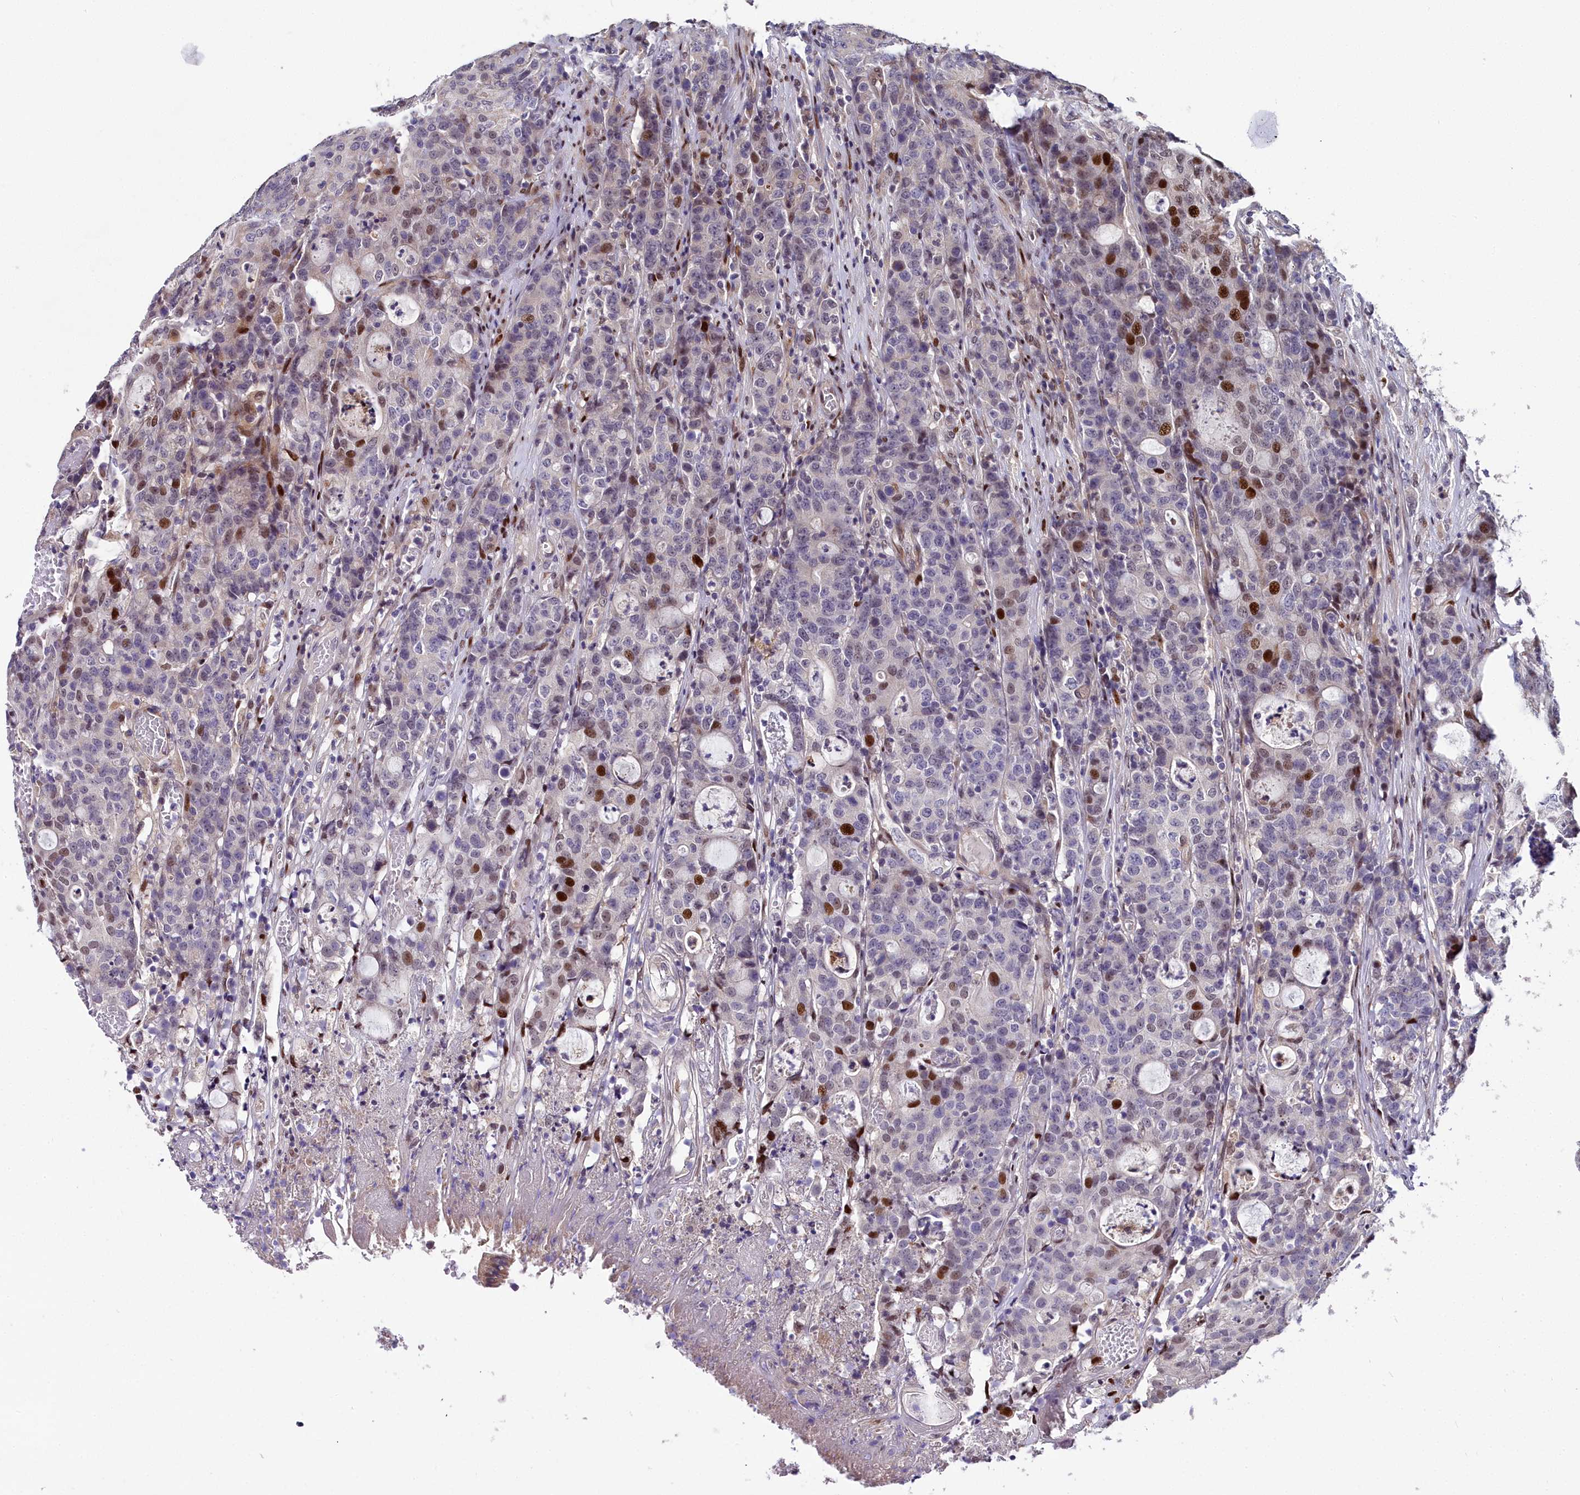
{"staining": {"intensity": "strong", "quantity": "<25%", "location": "nuclear"}, "tissue": "colorectal cancer", "cell_type": "Tumor cells", "image_type": "cancer", "snomed": [{"axis": "morphology", "description": "Adenocarcinoma, NOS"}, {"axis": "topography", "description": "Colon"}], "caption": "There is medium levels of strong nuclear positivity in tumor cells of colorectal adenocarcinoma, as demonstrated by immunohistochemical staining (brown color).", "gene": "AP1M1", "patient": {"sex": "male", "age": 83}}